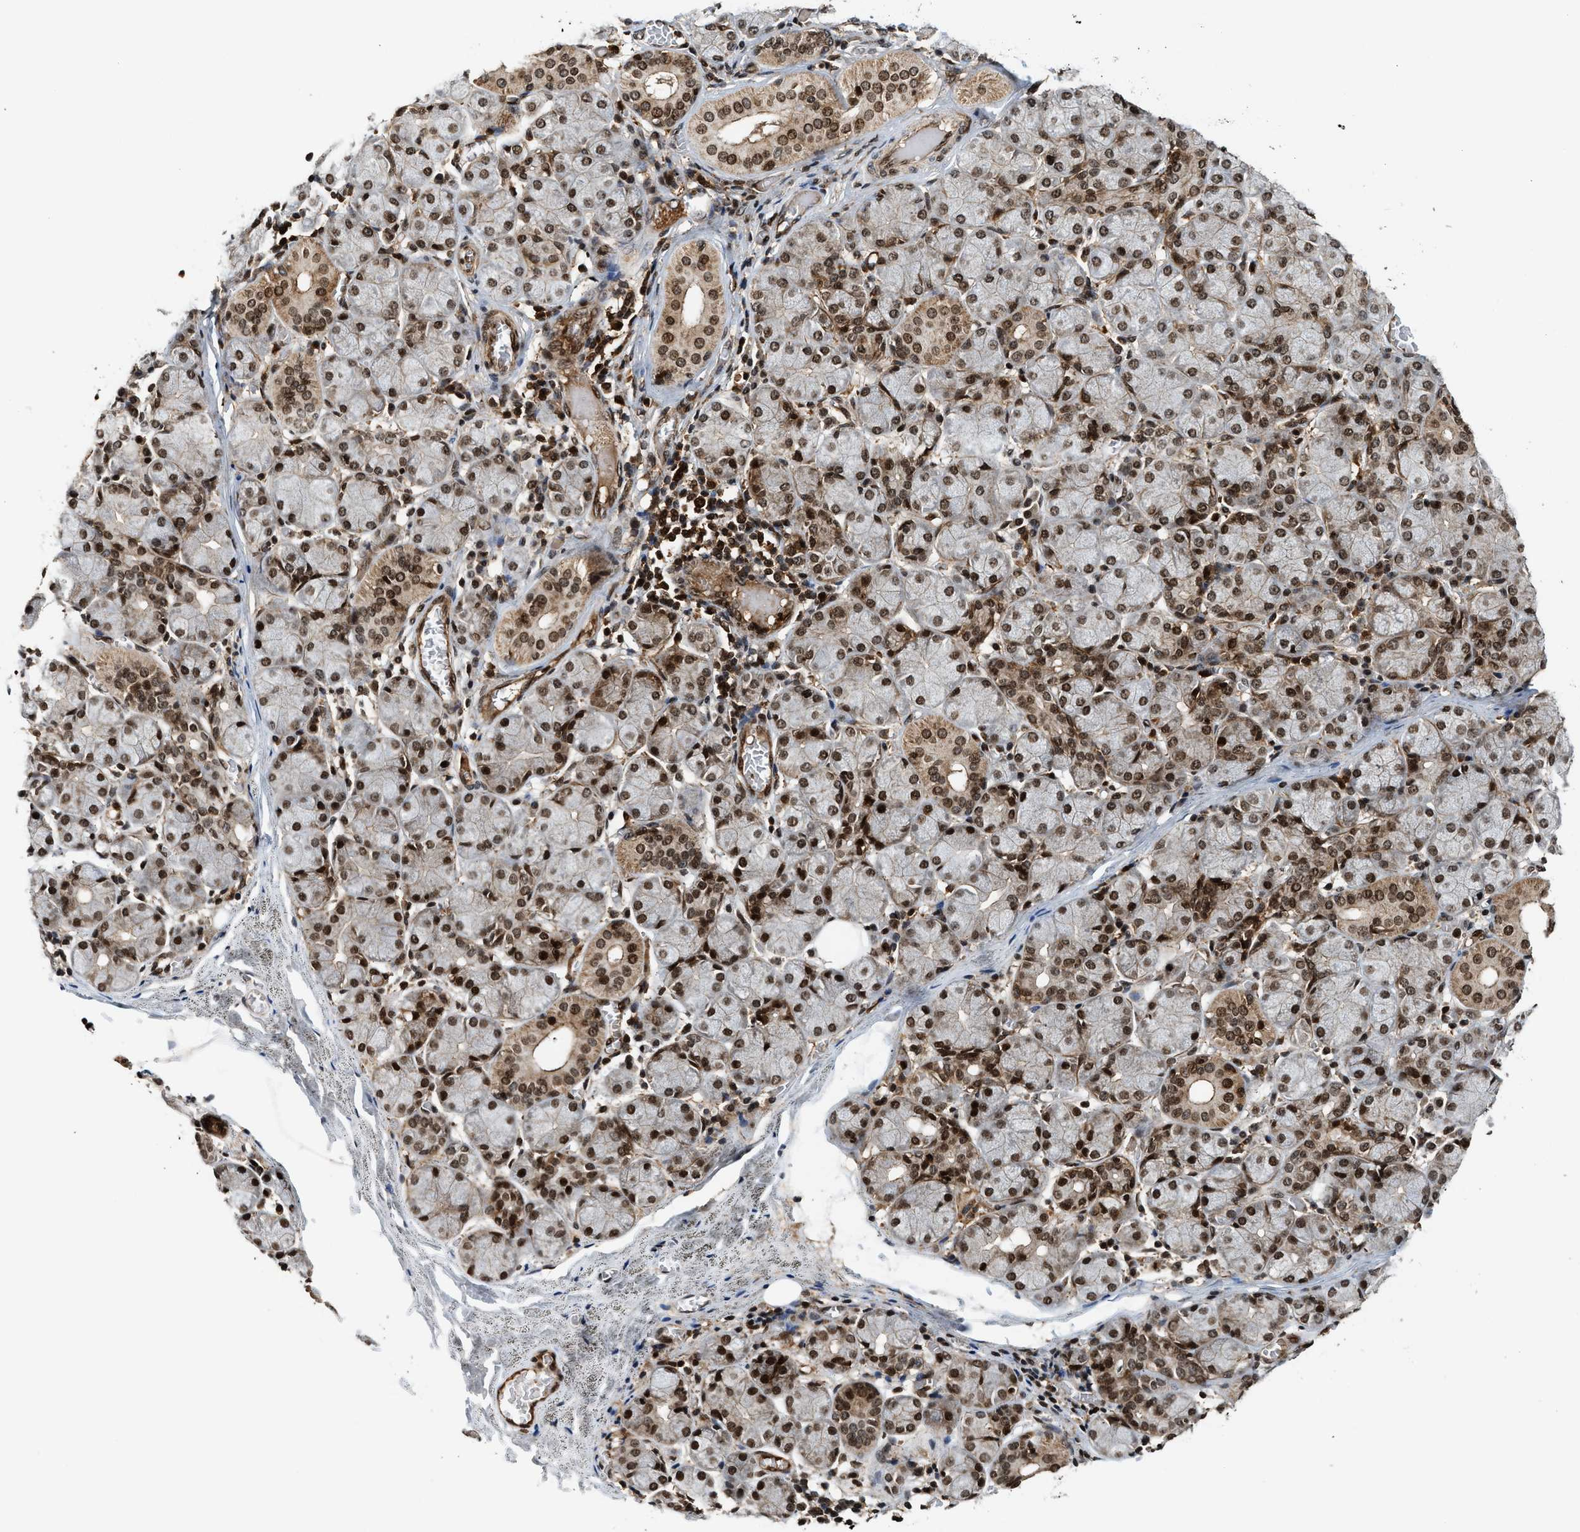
{"staining": {"intensity": "strong", "quantity": "25%-75%", "location": "cytoplasmic/membranous,nuclear"}, "tissue": "salivary gland", "cell_type": "Glandular cells", "image_type": "normal", "snomed": [{"axis": "morphology", "description": "Normal tissue, NOS"}, {"axis": "topography", "description": "Salivary gland"}], "caption": "Immunohistochemistry (IHC) image of unremarkable human salivary gland stained for a protein (brown), which demonstrates high levels of strong cytoplasmic/membranous,nuclear staining in about 25%-75% of glandular cells.", "gene": "MDM2", "patient": {"sex": "female", "age": 24}}